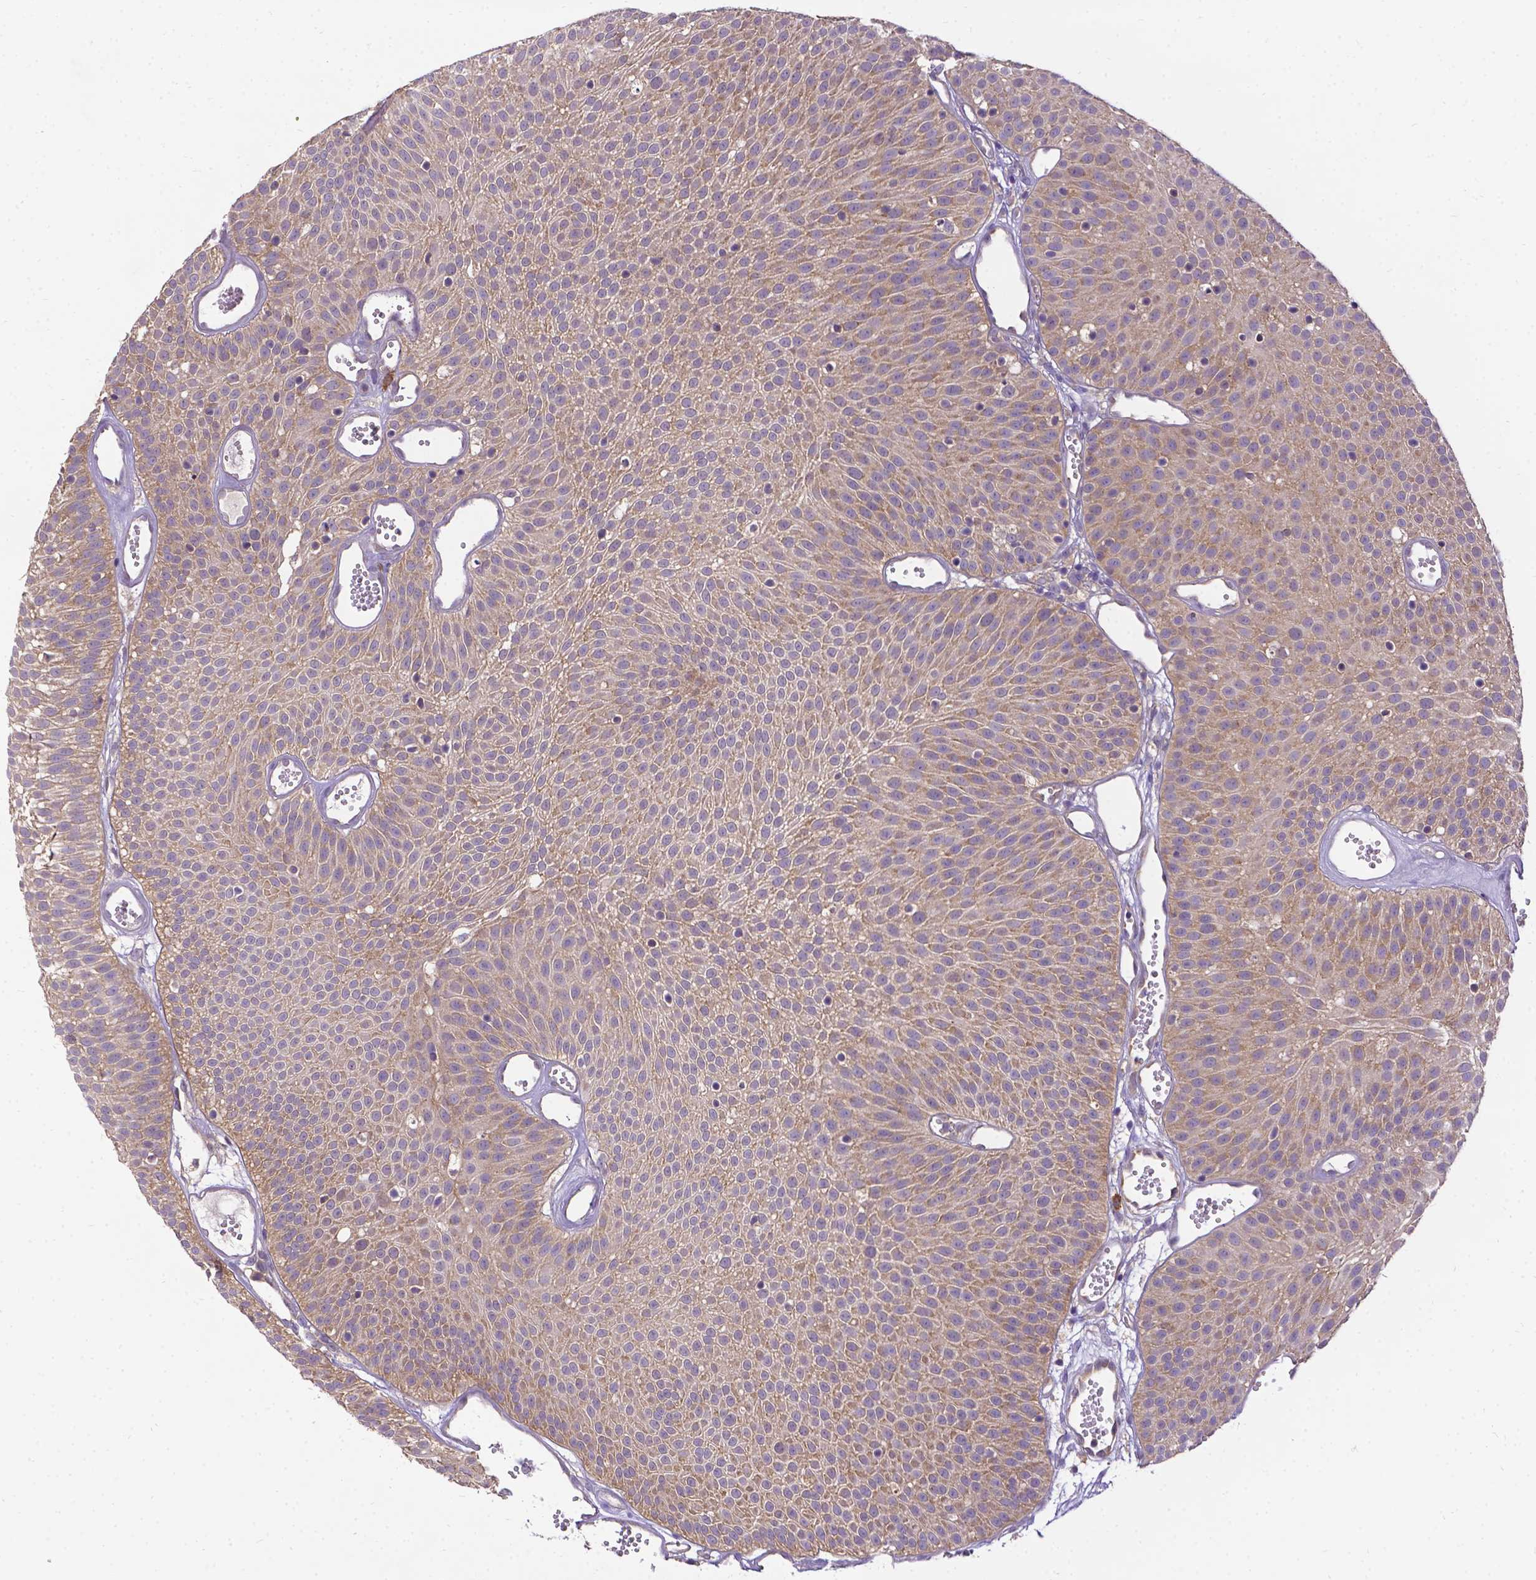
{"staining": {"intensity": "weak", "quantity": ">75%", "location": "cytoplasmic/membranous"}, "tissue": "urothelial cancer", "cell_type": "Tumor cells", "image_type": "cancer", "snomed": [{"axis": "morphology", "description": "Urothelial carcinoma, Low grade"}, {"axis": "topography", "description": "Urinary bladder"}], "caption": "The image reveals immunohistochemical staining of urothelial cancer. There is weak cytoplasmic/membranous expression is seen in about >75% of tumor cells.", "gene": "DENND6A", "patient": {"sex": "male", "age": 52}}